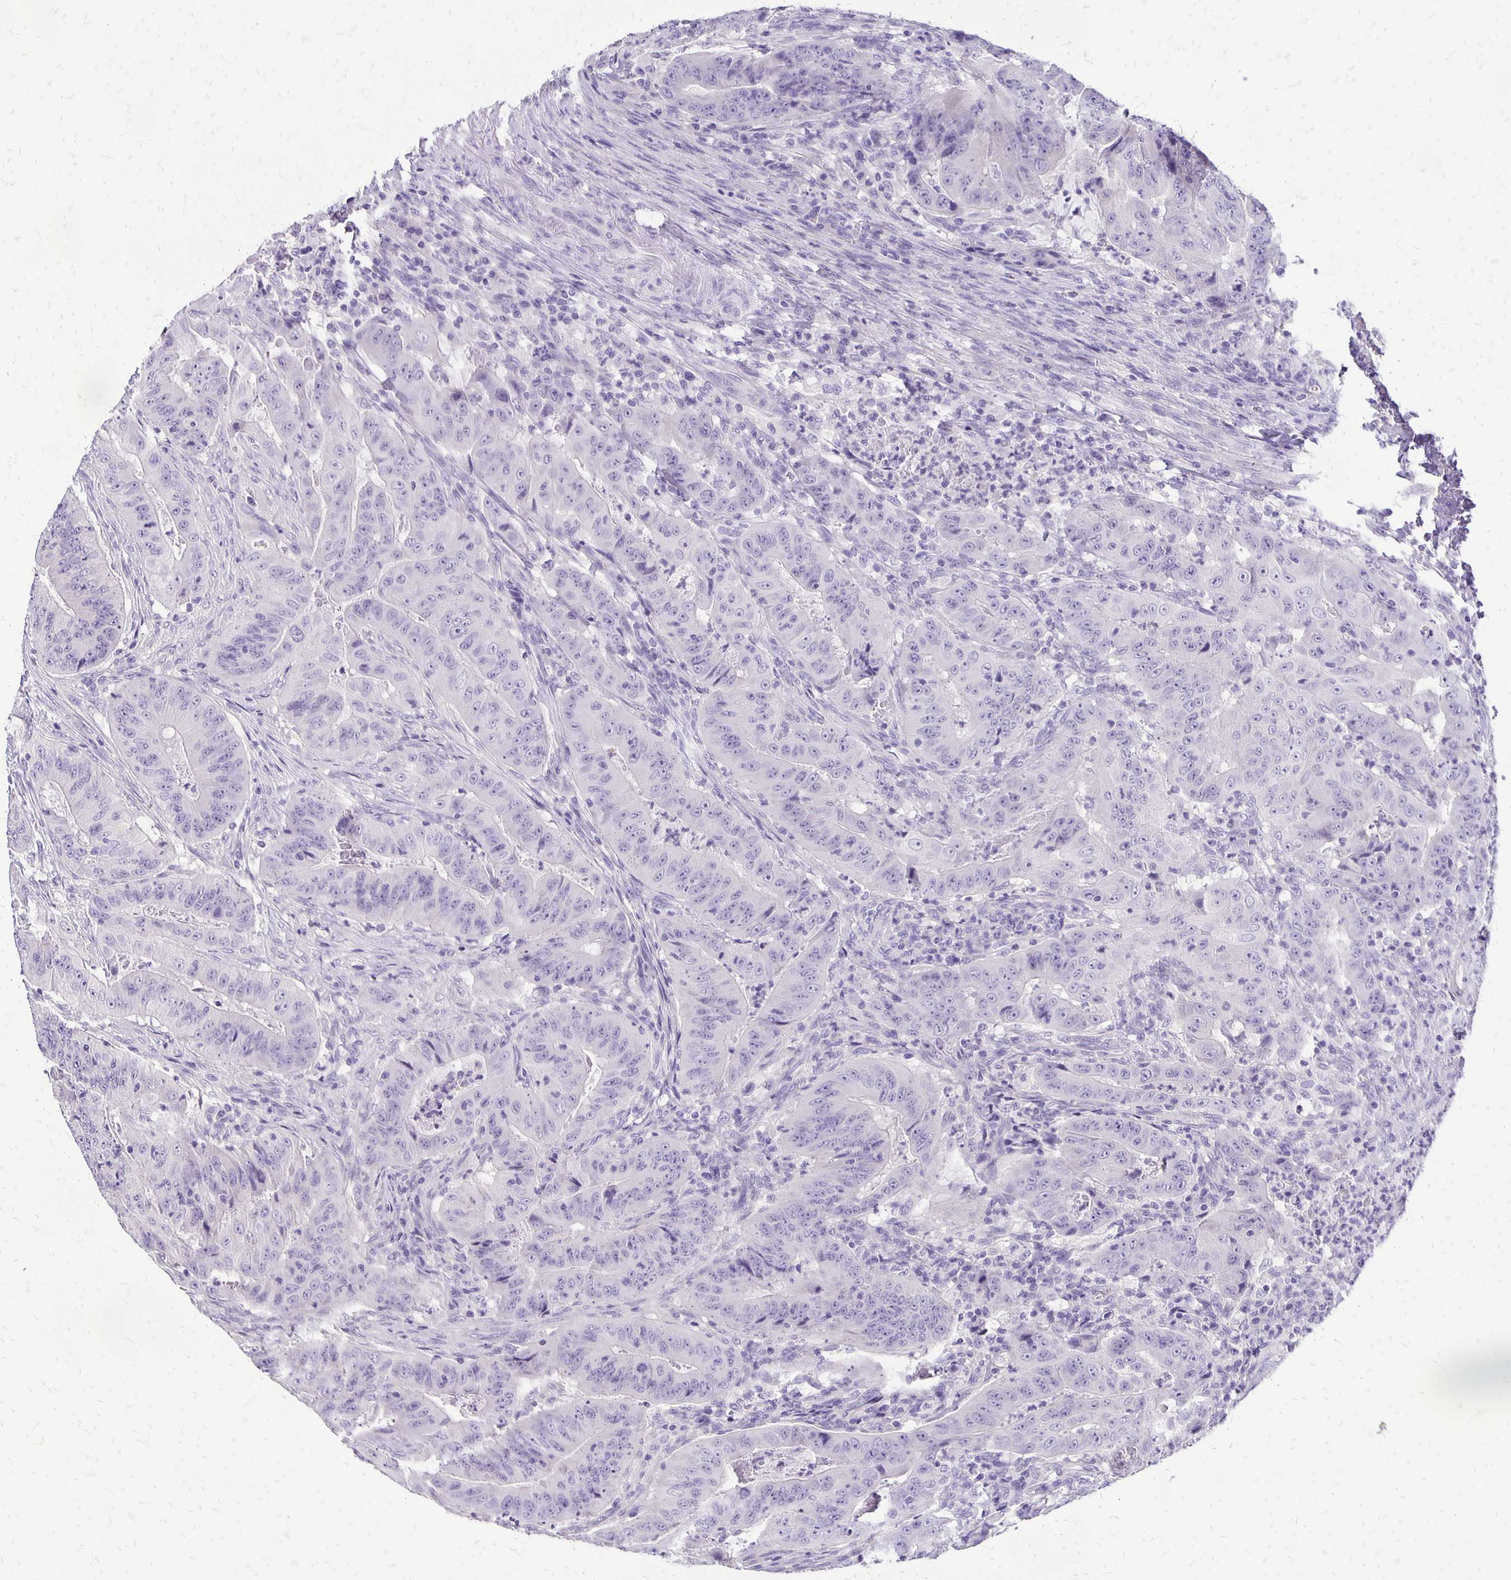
{"staining": {"intensity": "negative", "quantity": "none", "location": "none"}, "tissue": "colorectal cancer", "cell_type": "Tumor cells", "image_type": "cancer", "snomed": [{"axis": "morphology", "description": "Adenocarcinoma, NOS"}, {"axis": "topography", "description": "Colon"}], "caption": "There is no significant staining in tumor cells of adenocarcinoma (colorectal). (IHC, brightfield microscopy, high magnification).", "gene": "ANKRD45", "patient": {"sex": "male", "age": 33}}